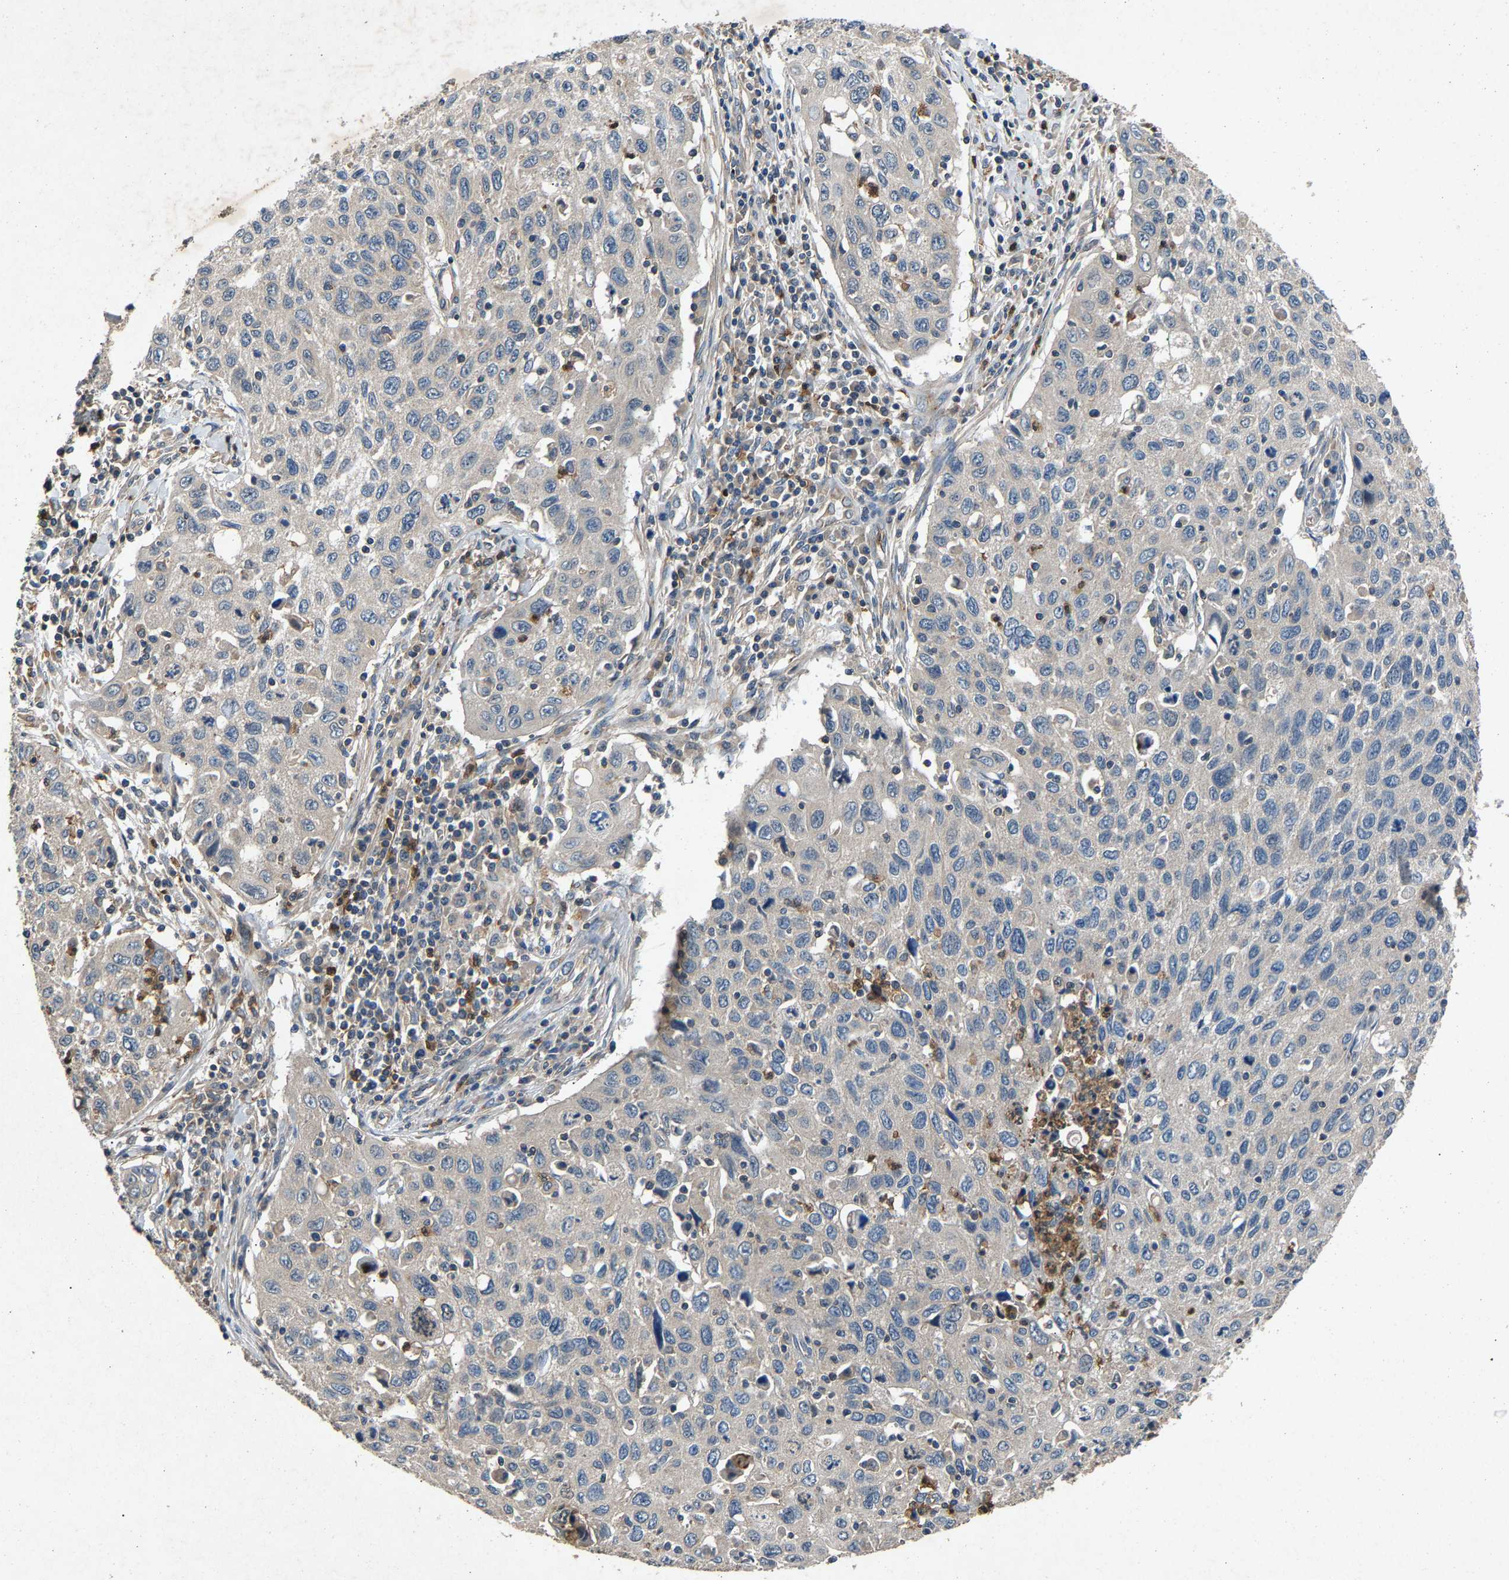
{"staining": {"intensity": "negative", "quantity": "none", "location": "none"}, "tissue": "cervical cancer", "cell_type": "Tumor cells", "image_type": "cancer", "snomed": [{"axis": "morphology", "description": "Squamous cell carcinoma, NOS"}, {"axis": "topography", "description": "Cervix"}], "caption": "This is a image of IHC staining of cervical cancer (squamous cell carcinoma), which shows no positivity in tumor cells.", "gene": "PPID", "patient": {"sex": "female", "age": 53}}